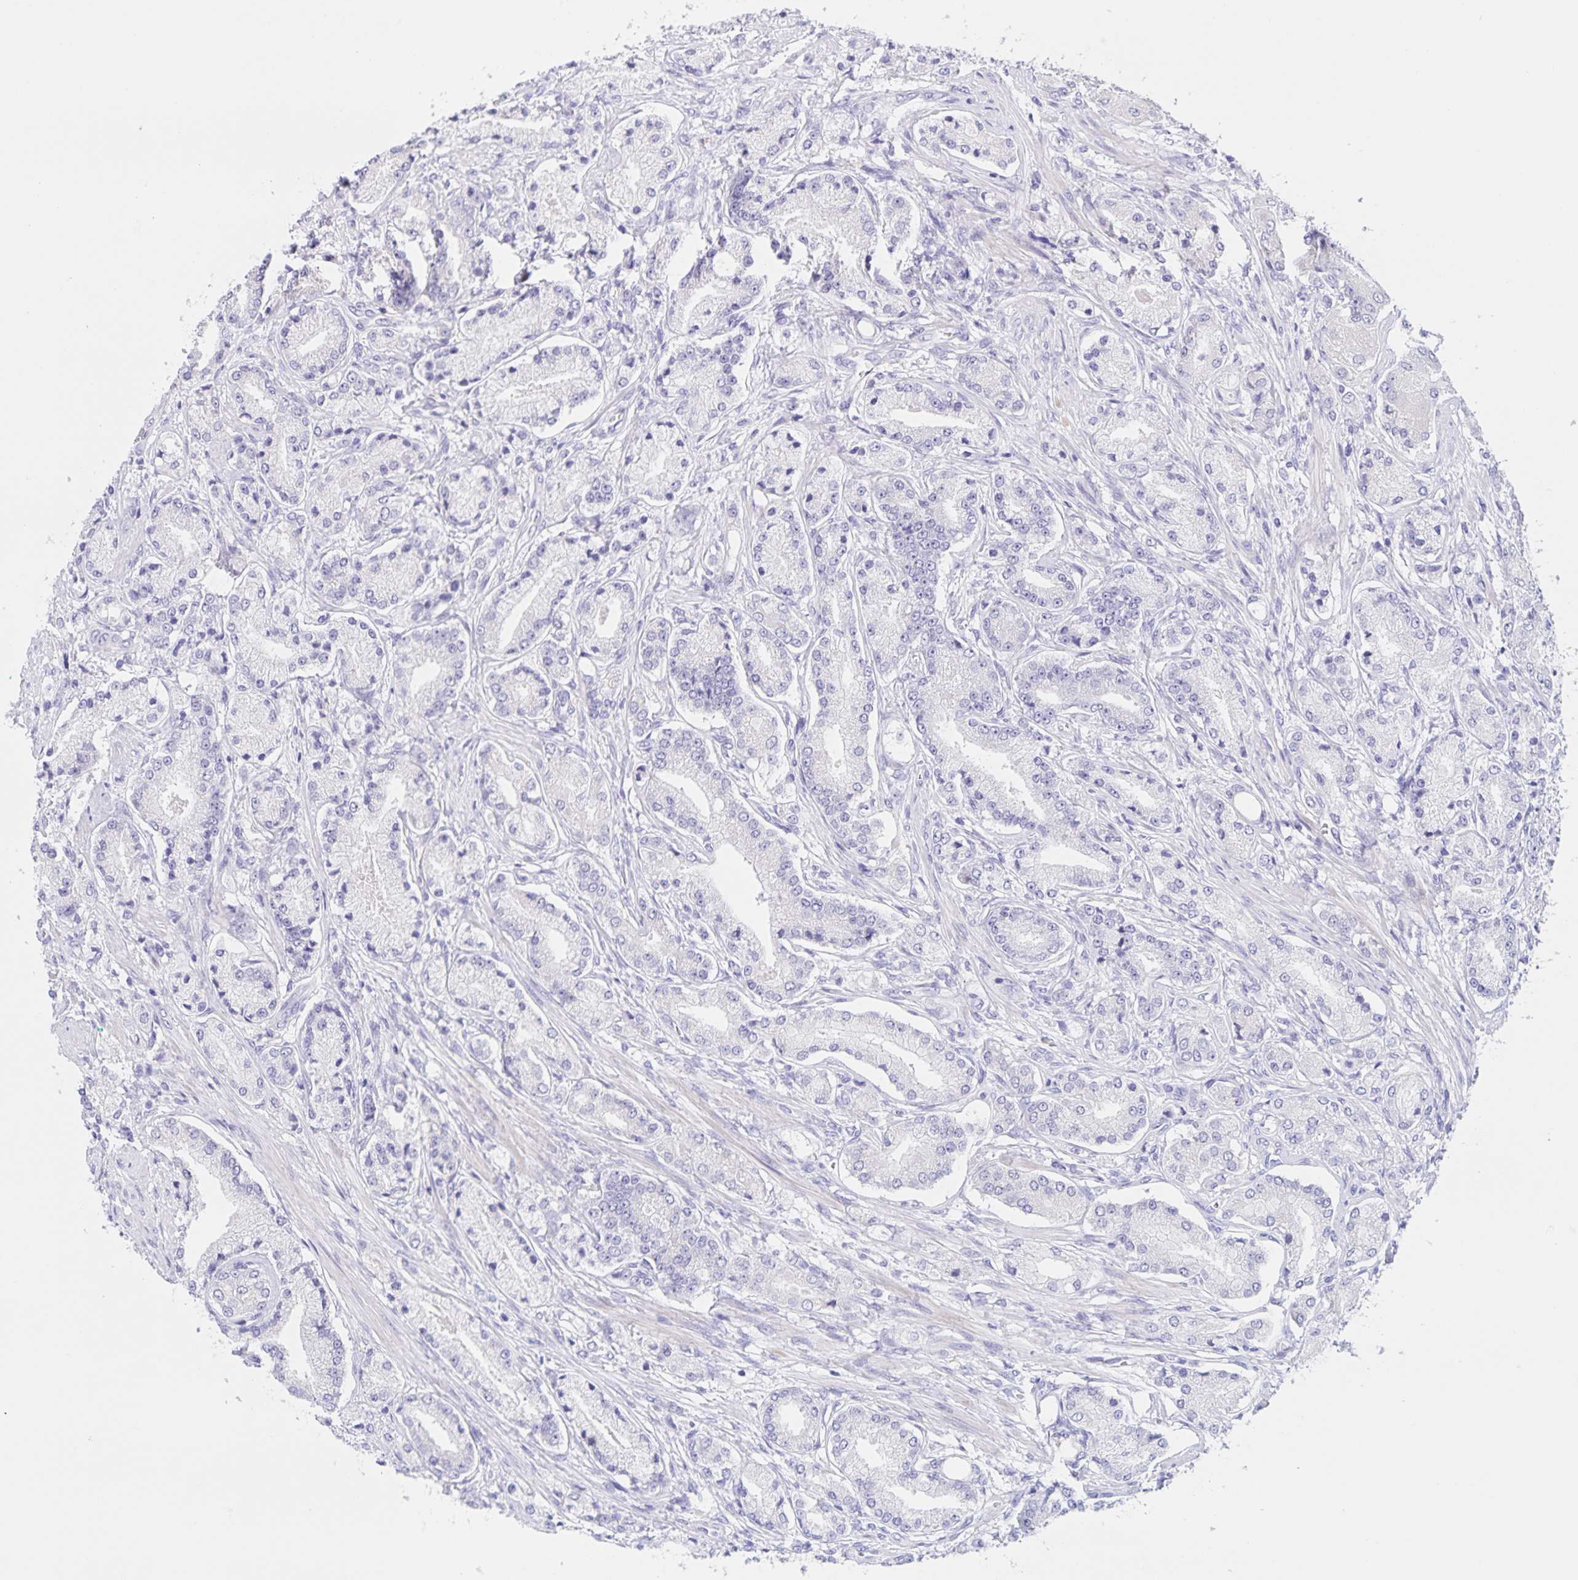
{"staining": {"intensity": "negative", "quantity": "none", "location": "none"}, "tissue": "prostate cancer", "cell_type": "Tumor cells", "image_type": "cancer", "snomed": [{"axis": "morphology", "description": "Adenocarcinoma, High grade"}, {"axis": "topography", "description": "Prostate and seminal vesicle, NOS"}], "caption": "There is no significant expression in tumor cells of prostate cancer (adenocarcinoma (high-grade)).", "gene": "DMGDH", "patient": {"sex": "male", "age": 61}}